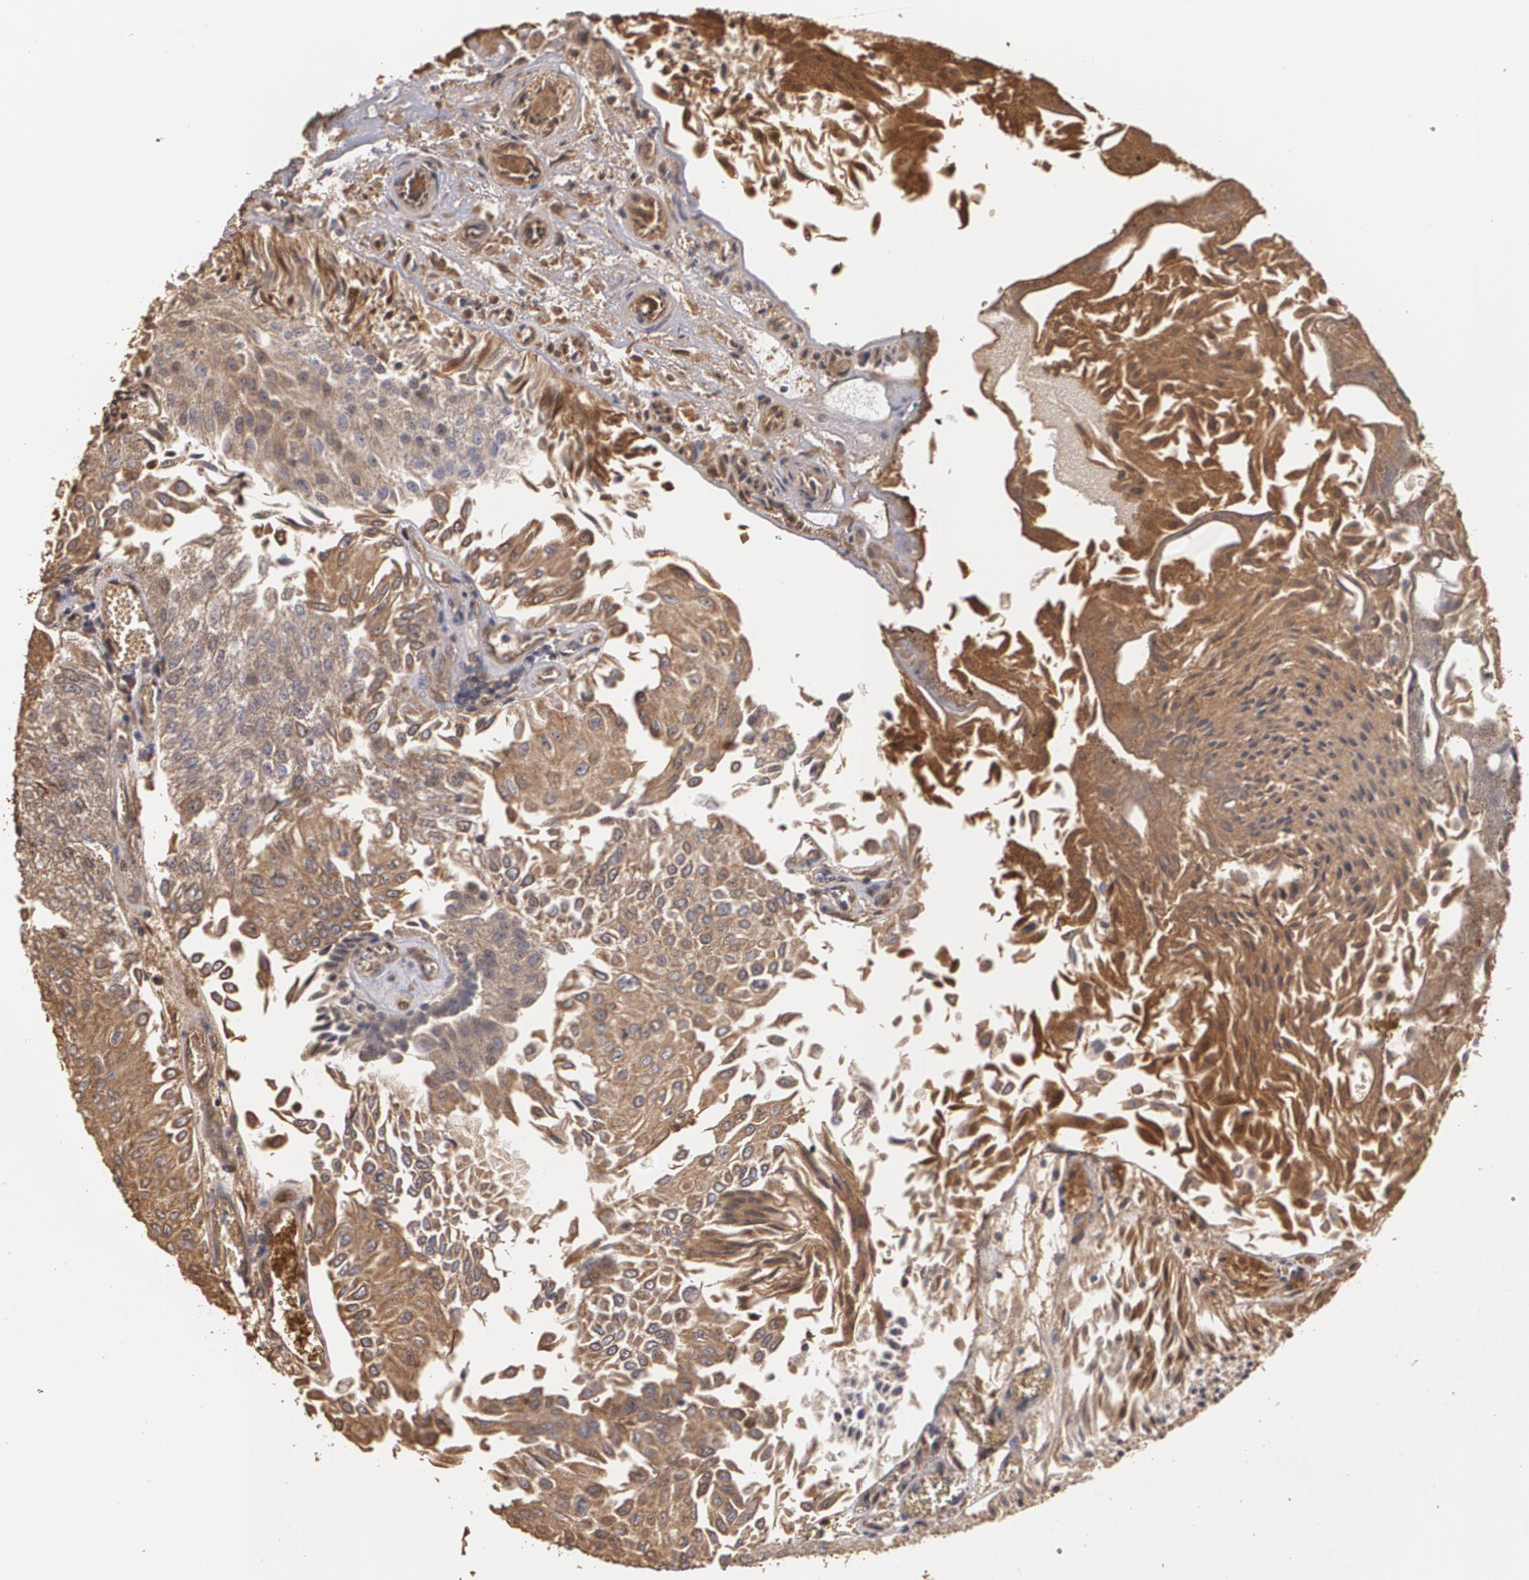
{"staining": {"intensity": "moderate", "quantity": ">75%", "location": "cytoplasmic/membranous"}, "tissue": "urothelial cancer", "cell_type": "Tumor cells", "image_type": "cancer", "snomed": [{"axis": "morphology", "description": "Urothelial carcinoma, Low grade"}, {"axis": "topography", "description": "Urinary bladder"}], "caption": "About >75% of tumor cells in low-grade urothelial carcinoma demonstrate moderate cytoplasmic/membranous protein expression as visualized by brown immunohistochemical staining.", "gene": "PON1", "patient": {"sex": "male", "age": 86}}